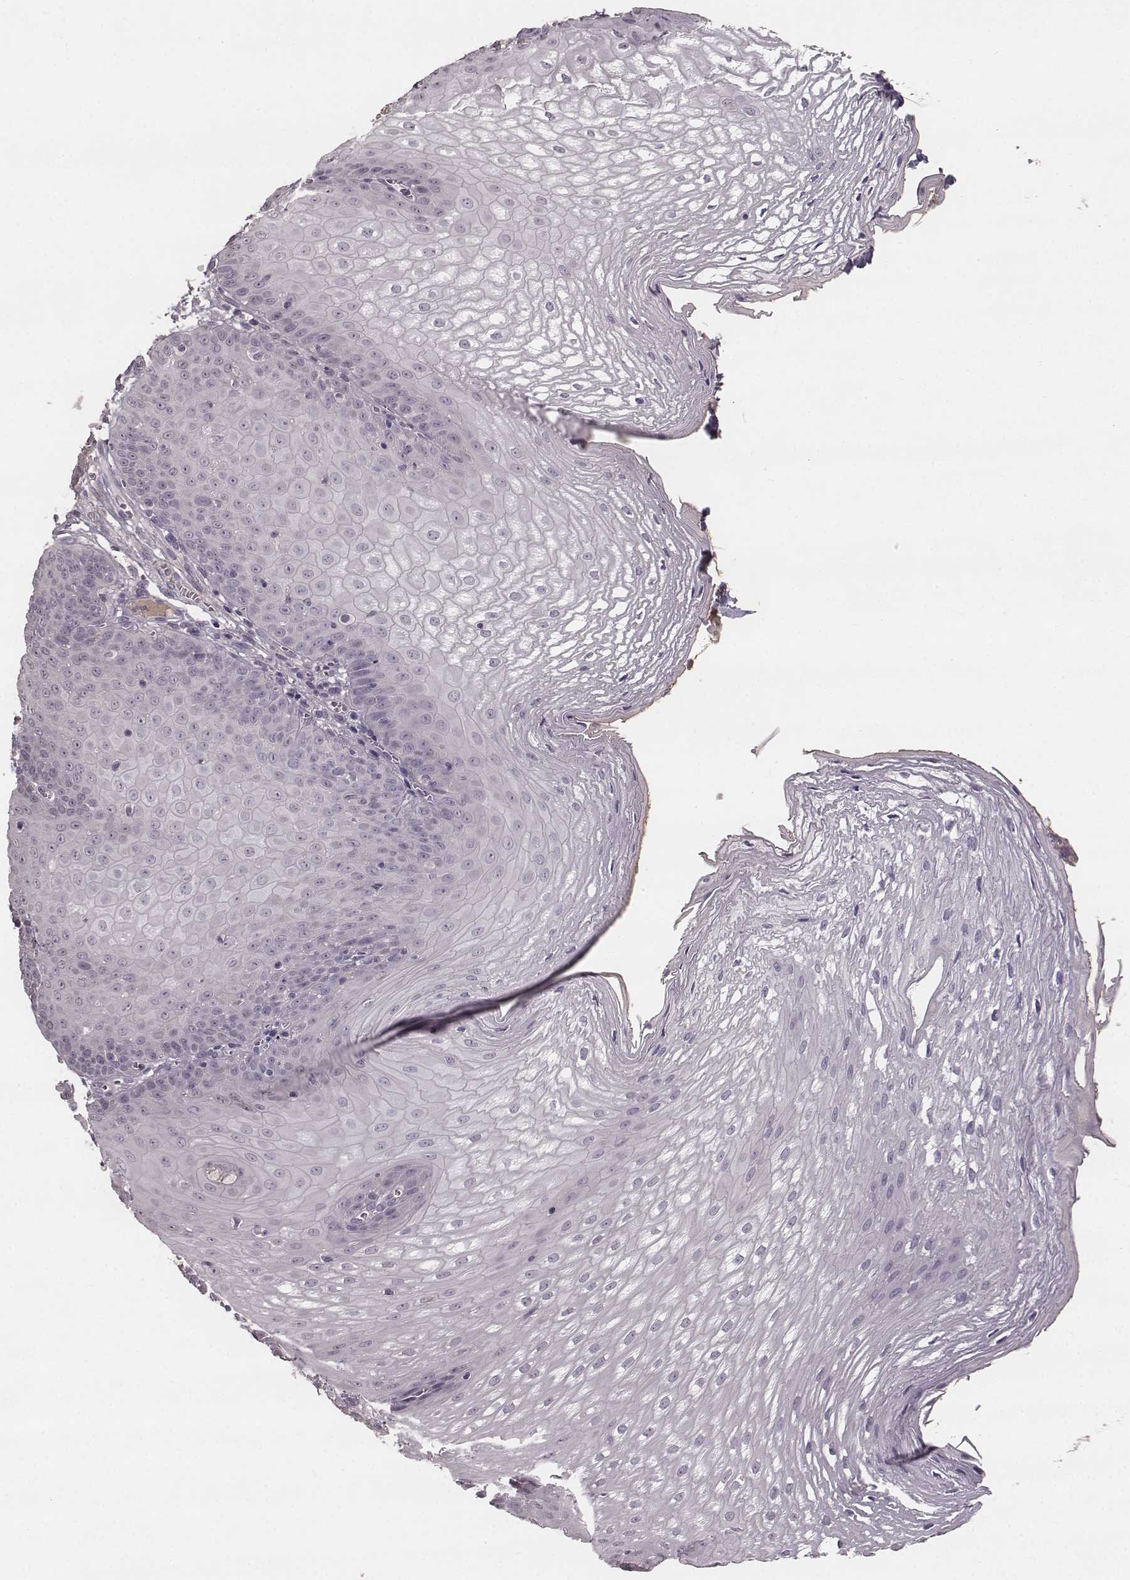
{"staining": {"intensity": "negative", "quantity": "none", "location": "none"}, "tissue": "esophagus", "cell_type": "Squamous epithelial cells", "image_type": "normal", "snomed": [{"axis": "morphology", "description": "Normal tissue, NOS"}, {"axis": "topography", "description": "Esophagus"}], "caption": "This is an immunohistochemistry (IHC) image of benign human esophagus. There is no staining in squamous epithelial cells.", "gene": "YJEFN3", "patient": {"sex": "male", "age": 72}}